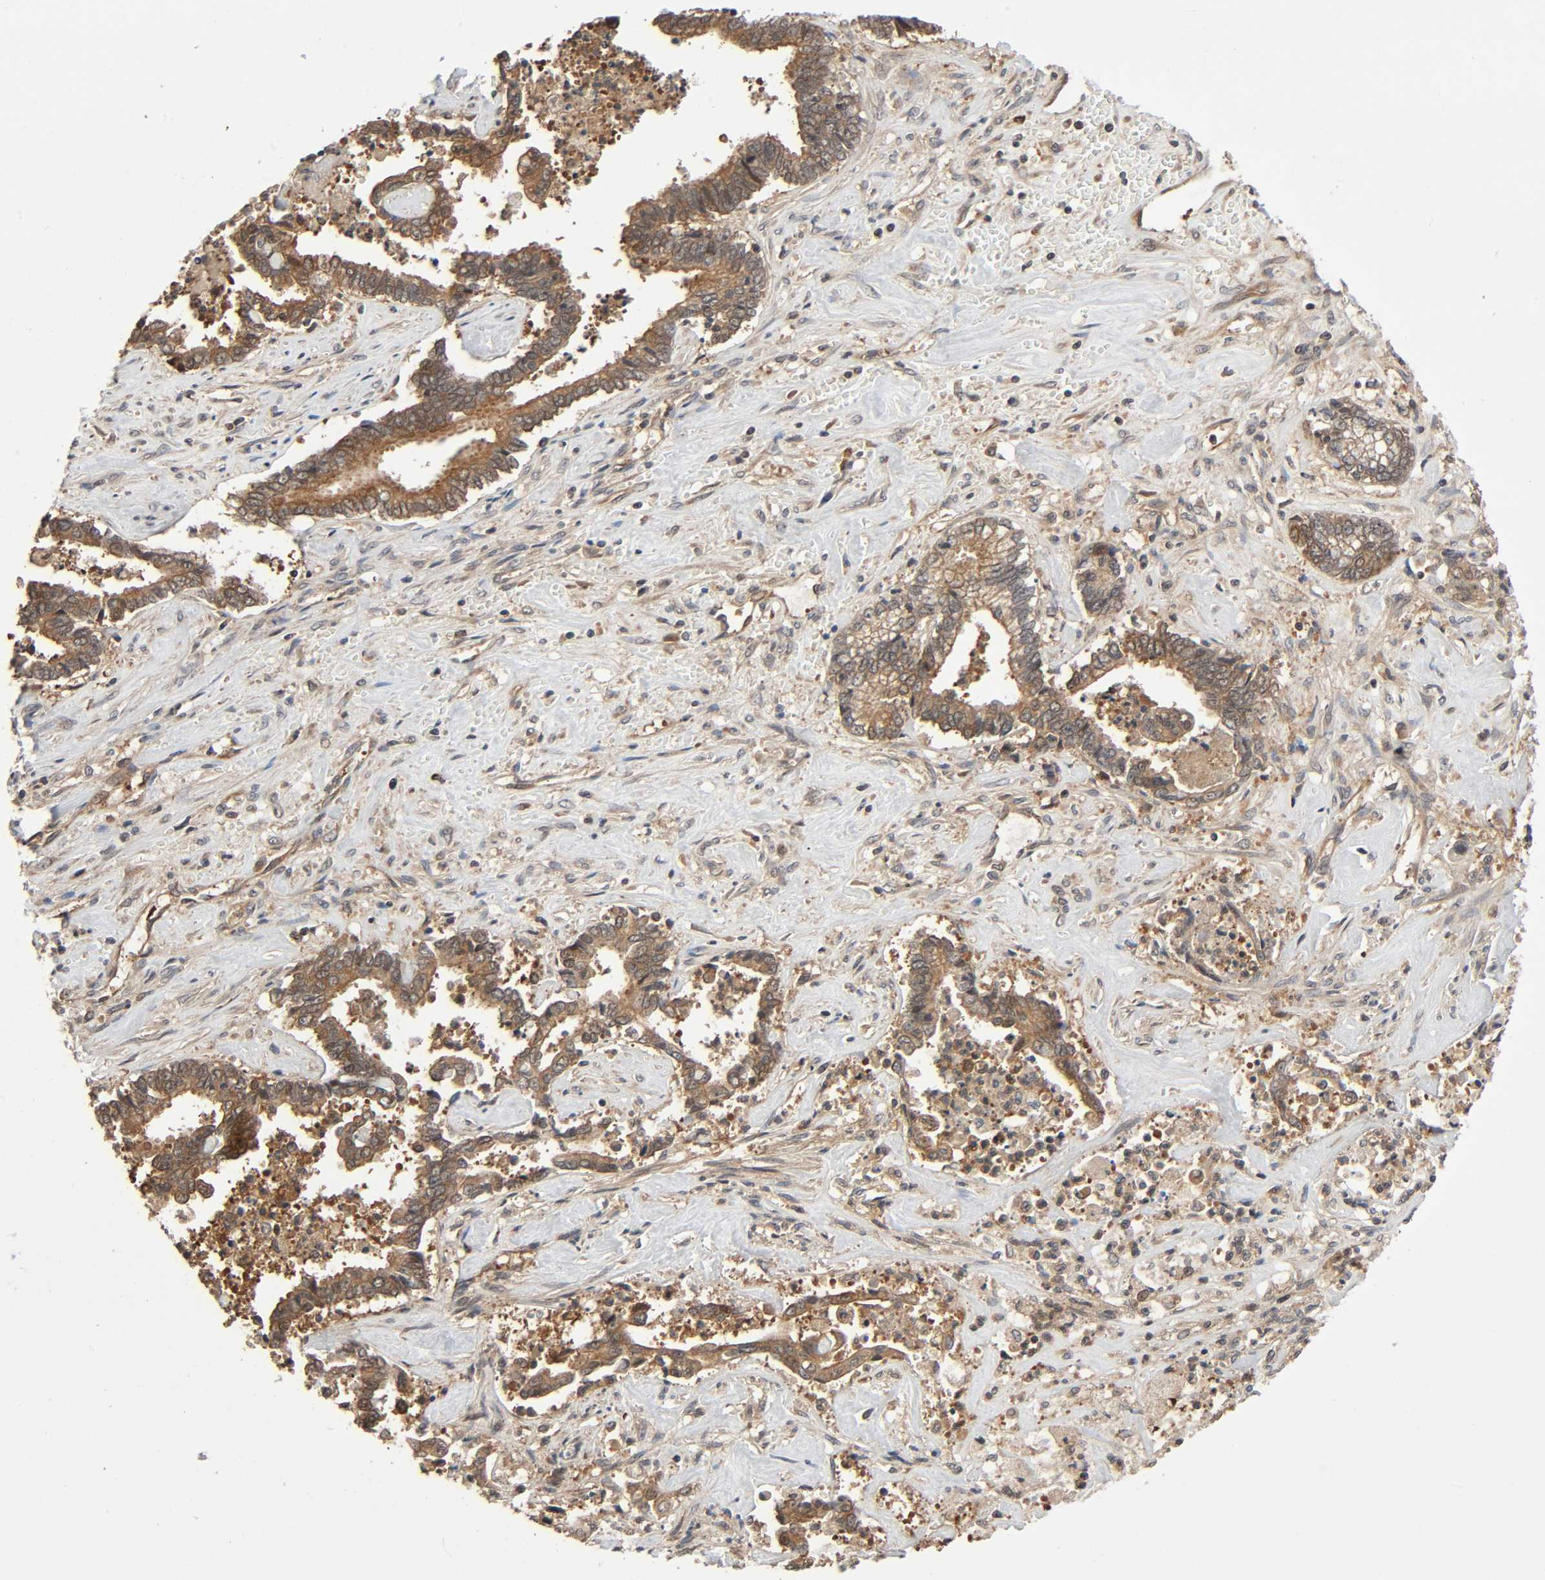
{"staining": {"intensity": "moderate", "quantity": ">75%", "location": "cytoplasmic/membranous"}, "tissue": "liver cancer", "cell_type": "Tumor cells", "image_type": "cancer", "snomed": [{"axis": "morphology", "description": "Cholangiocarcinoma"}, {"axis": "topography", "description": "Liver"}], "caption": "Brown immunohistochemical staining in human liver cancer reveals moderate cytoplasmic/membranous staining in about >75% of tumor cells. Using DAB (brown) and hematoxylin (blue) stains, captured at high magnification using brightfield microscopy.", "gene": "PPP2R1B", "patient": {"sex": "male", "age": 57}}